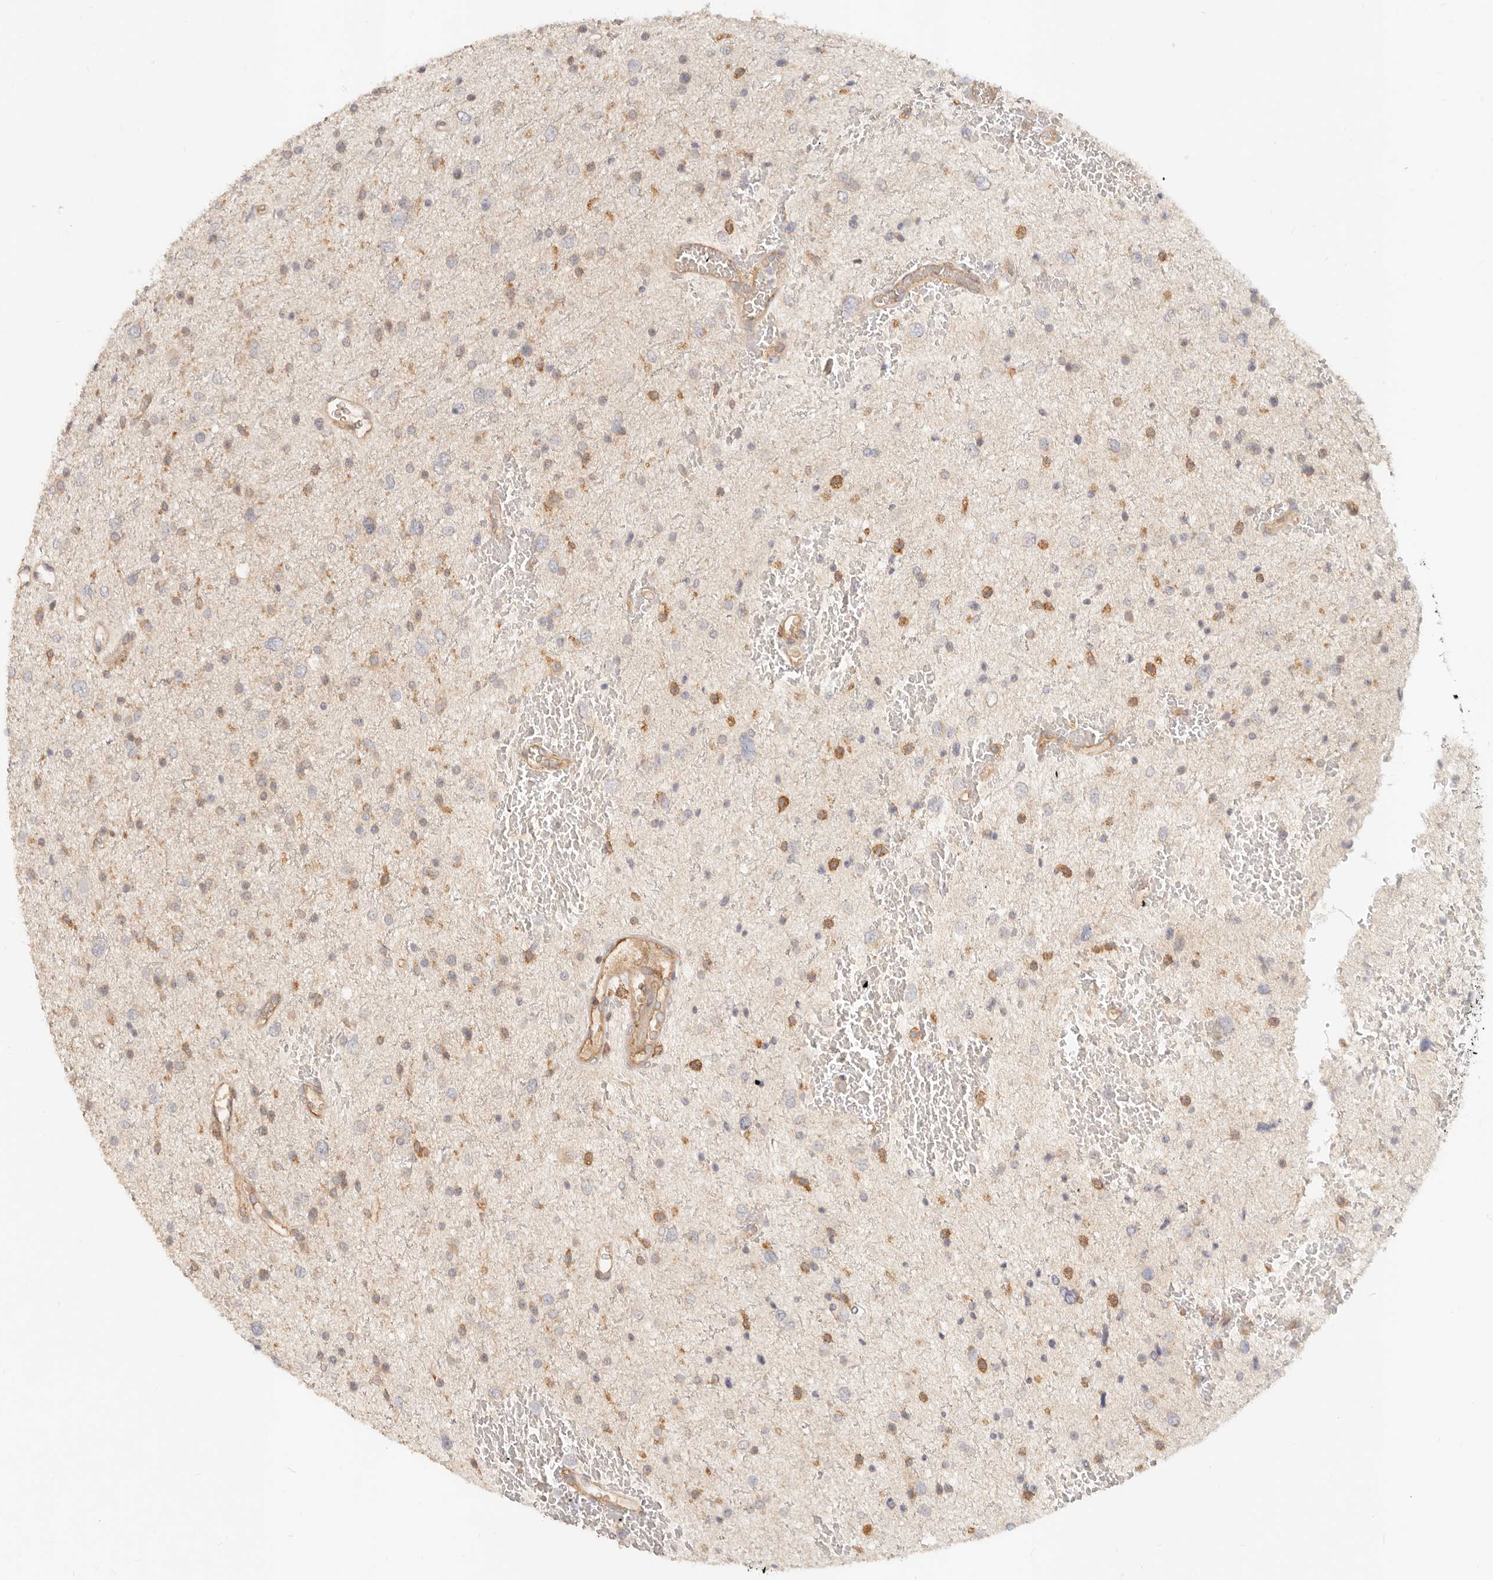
{"staining": {"intensity": "moderate", "quantity": "<25%", "location": "cytoplasmic/membranous"}, "tissue": "glioma", "cell_type": "Tumor cells", "image_type": "cancer", "snomed": [{"axis": "morphology", "description": "Glioma, malignant, Low grade"}, {"axis": "topography", "description": "Brain"}], "caption": "This micrograph demonstrates low-grade glioma (malignant) stained with IHC to label a protein in brown. The cytoplasmic/membranous of tumor cells show moderate positivity for the protein. Nuclei are counter-stained blue.", "gene": "NECAP2", "patient": {"sex": "female", "age": 37}}